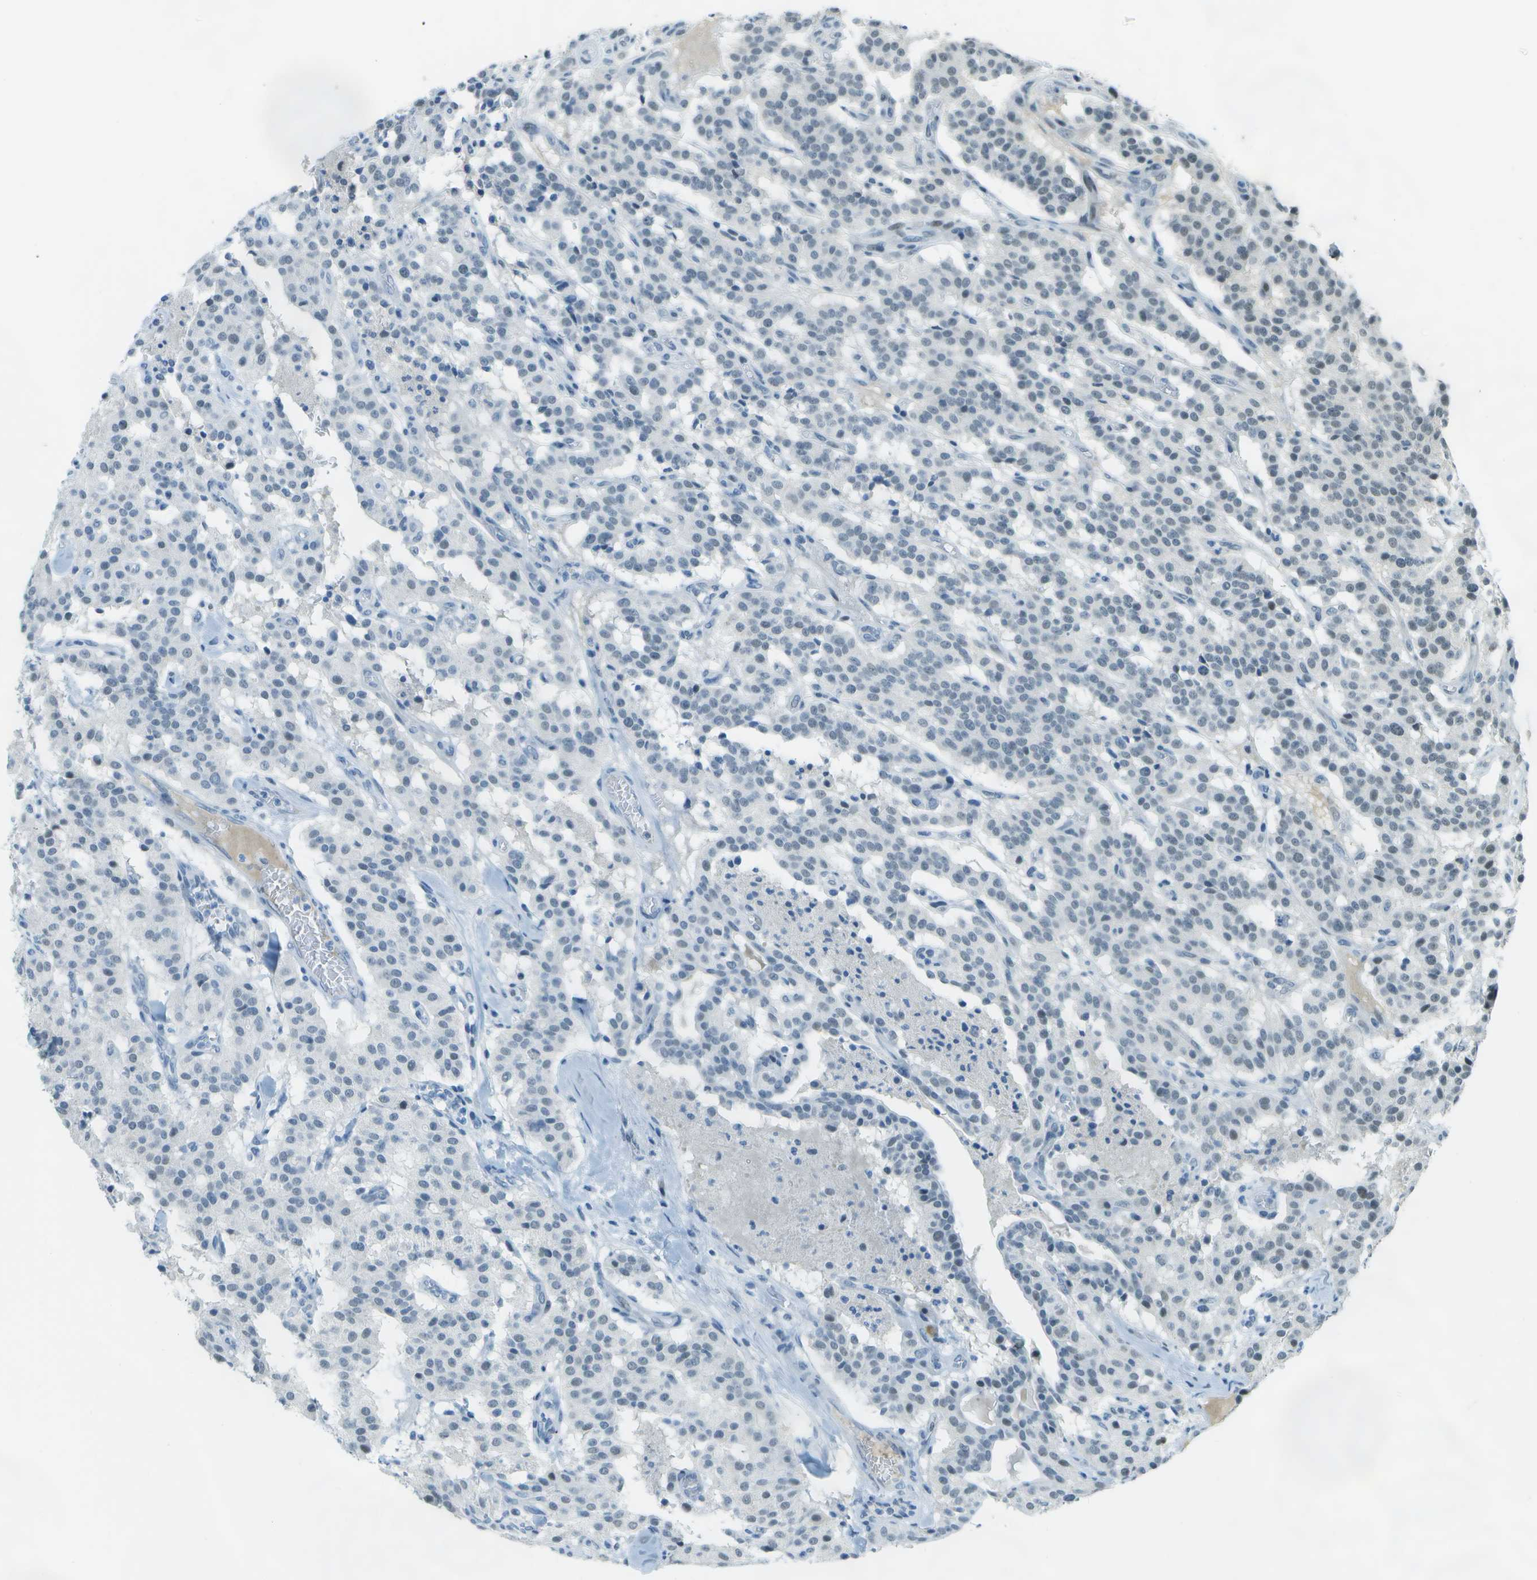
{"staining": {"intensity": "negative", "quantity": "none", "location": "none"}, "tissue": "carcinoid", "cell_type": "Tumor cells", "image_type": "cancer", "snomed": [{"axis": "morphology", "description": "Carcinoid, malignant, NOS"}, {"axis": "topography", "description": "Lung"}], "caption": "Immunohistochemistry (IHC) of malignant carcinoid demonstrates no staining in tumor cells. (Immunohistochemistry (IHC), brightfield microscopy, high magnification).", "gene": "NEK11", "patient": {"sex": "male", "age": 30}}